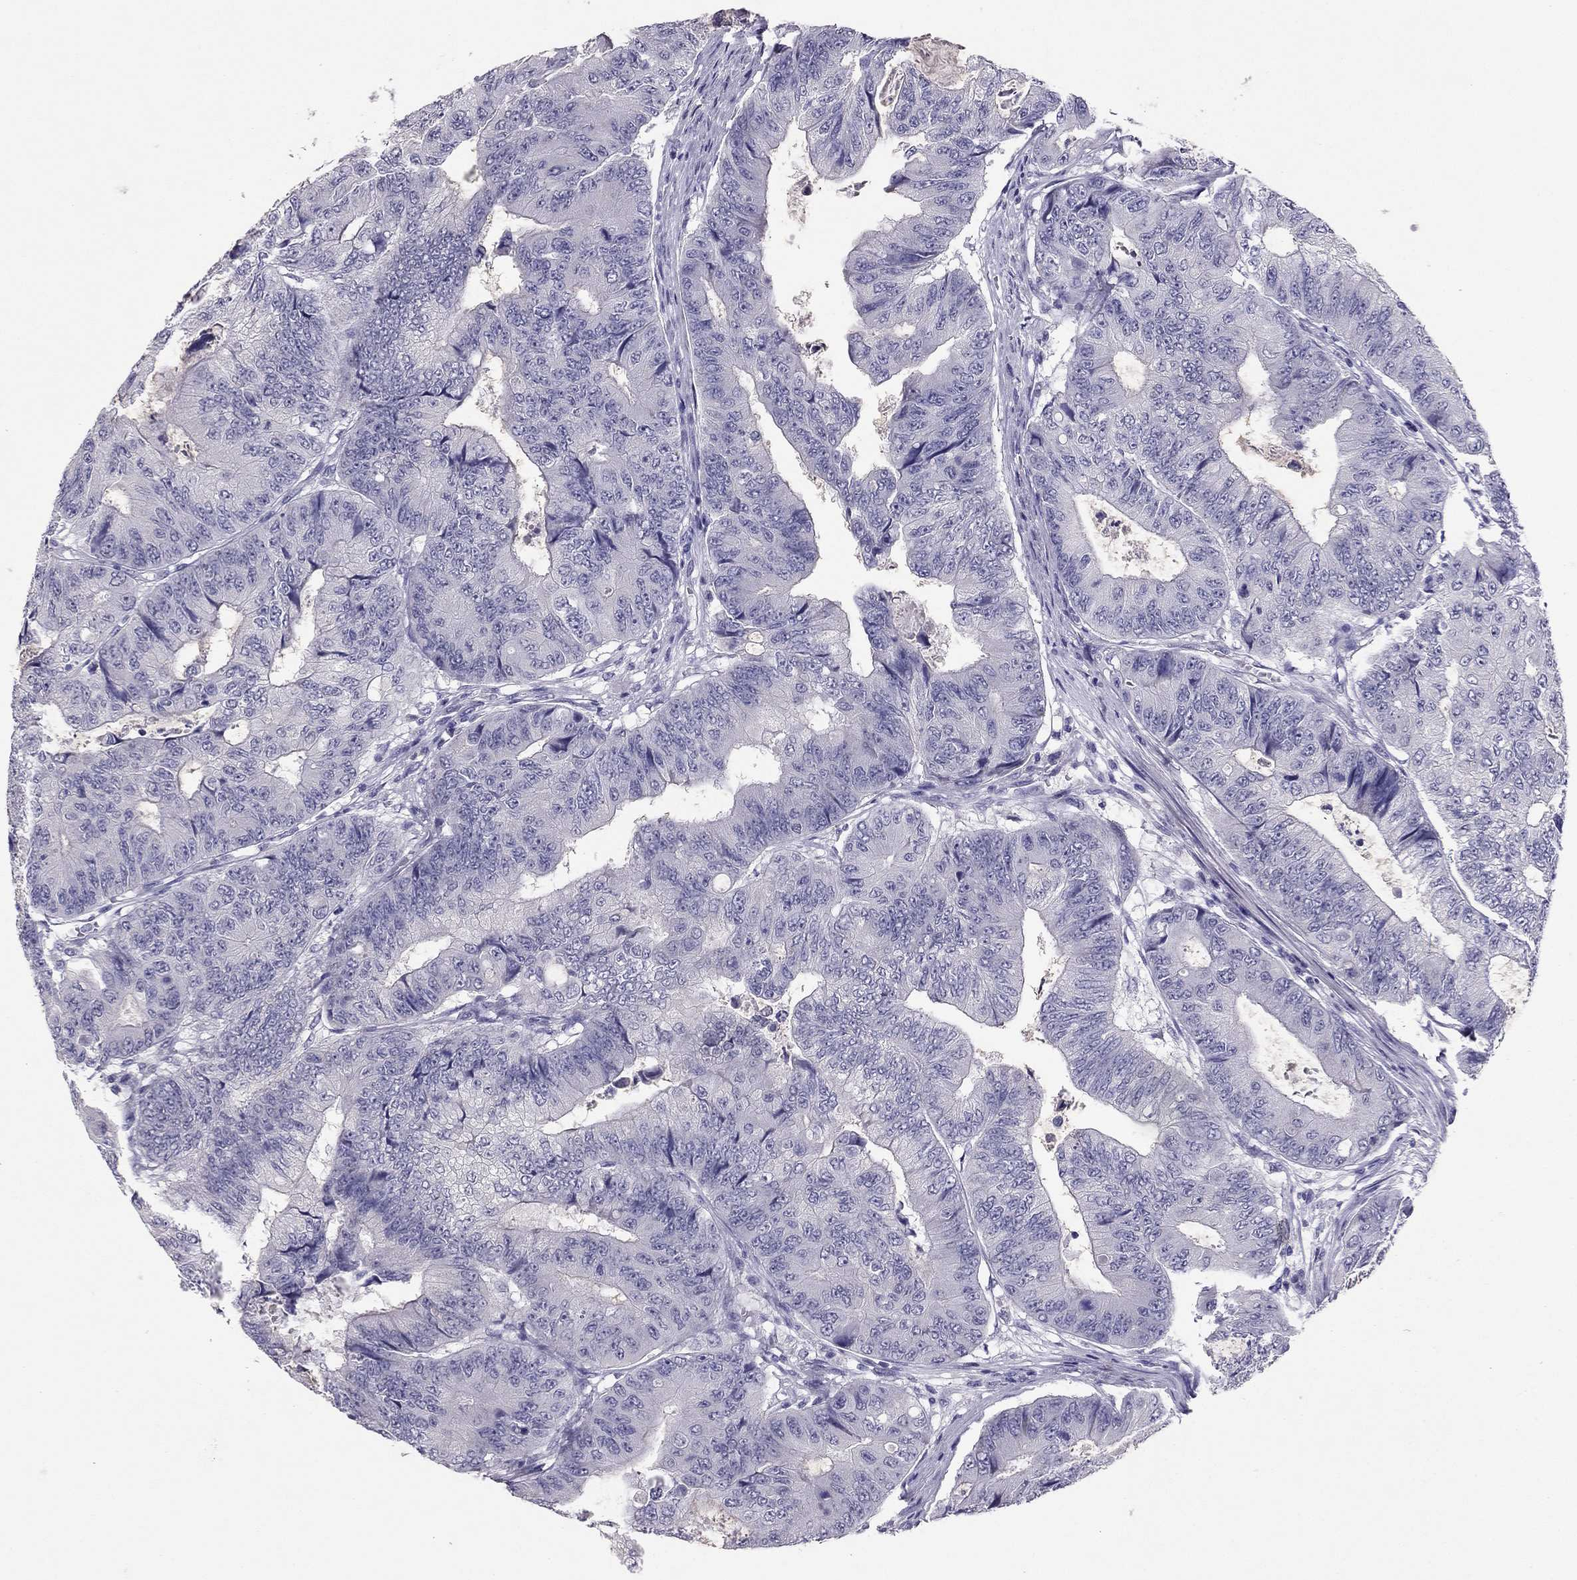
{"staining": {"intensity": "negative", "quantity": "none", "location": "none"}, "tissue": "colorectal cancer", "cell_type": "Tumor cells", "image_type": "cancer", "snomed": [{"axis": "morphology", "description": "Adenocarcinoma, NOS"}, {"axis": "topography", "description": "Colon"}], "caption": "A high-resolution histopathology image shows immunohistochemistry (IHC) staining of adenocarcinoma (colorectal), which demonstrates no significant expression in tumor cells.", "gene": "RHO", "patient": {"sex": "female", "age": 48}}